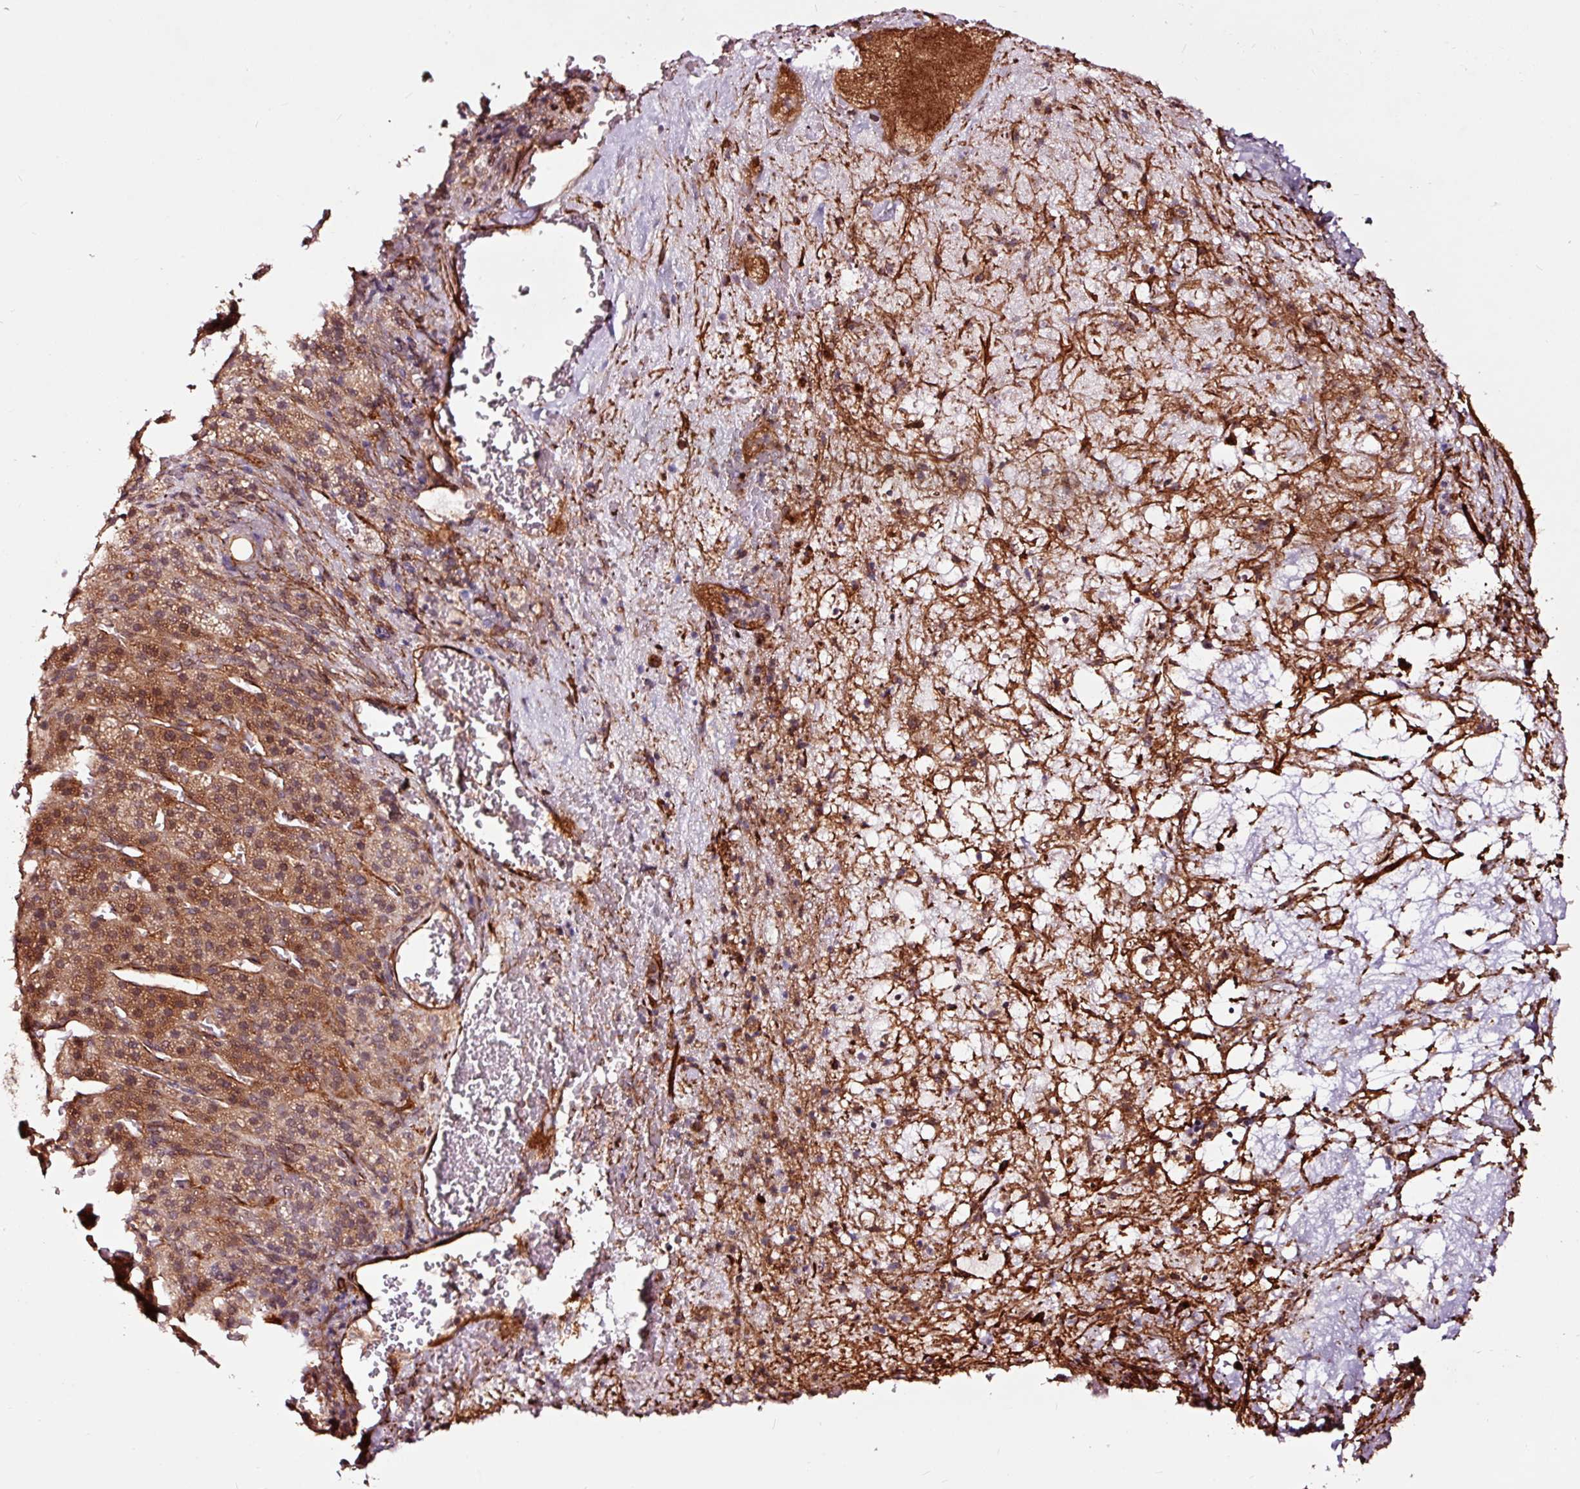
{"staining": {"intensity": "moderate", "quantity": "25%-75%", "location": "cytoplasmic/membranous,nuclear"}, "tissue": "adrenal gland", "cell_type": "Glandular cells", "image_type": "normal", "snomed": [{"axis": "morphology", "description": "Normal tissue, NOS"}, {"axis": "topography", "description": "Adrenal gland"}], "caption": "Immunohistochemistry (IHC) staining of benign adrenal gland, which shows medium levels of moderate cytoplasmic/membranous,nuclear staining in approximately 25%-75% of glandular cells indicating moderate cytoplasmic/membranous,nuclear protein positivity. The staining was performed using DAB (3,3'-diaminobenzidine) (brown) for protein detection and nuclei were counterstained in hematoxylin (blue).", "gene": "TPM1", "patient": {"sex": "female", "age": 41}}